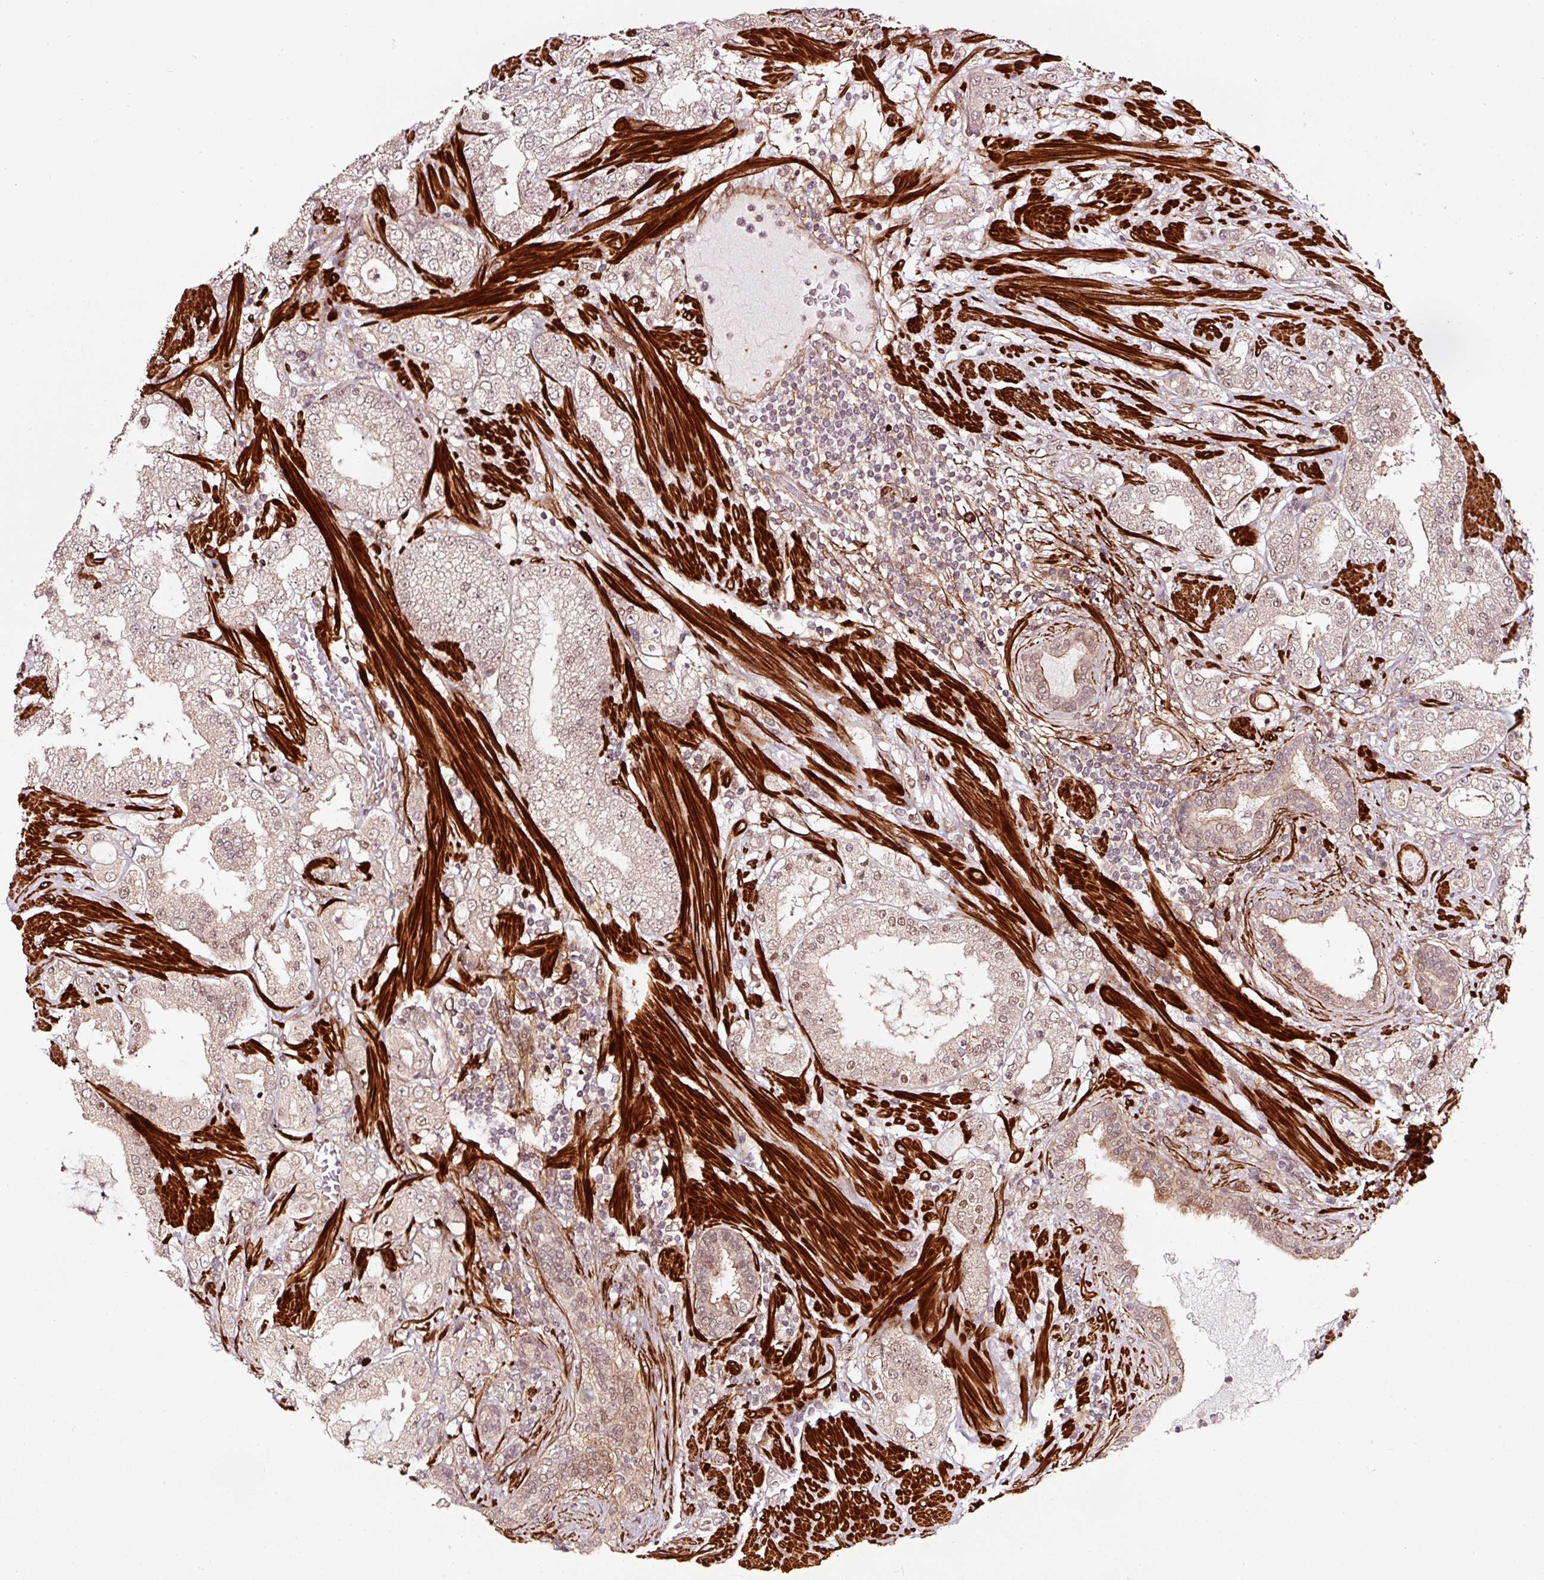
{"staining": {"intensity": "weak", "quantity": "25%-75%", "location": "nuclear"}, "tissue": "prostate cancer", "cell_type": "Tumor cells", "image_type": "cancer", "snomed": [{"axis": "morphology", "description": "Adenocarcinoma, High grade"}, {"axis": "topography", "description": "Prostate"}], "caption": "This is a histology image of immunohistochemistry staining of prostate adenocarcinoma (high-grade), which shows weak expression in the nuclear of tumor cells.", "gene": "TPM1", "patient": {"sex": "male", "age": 68}}